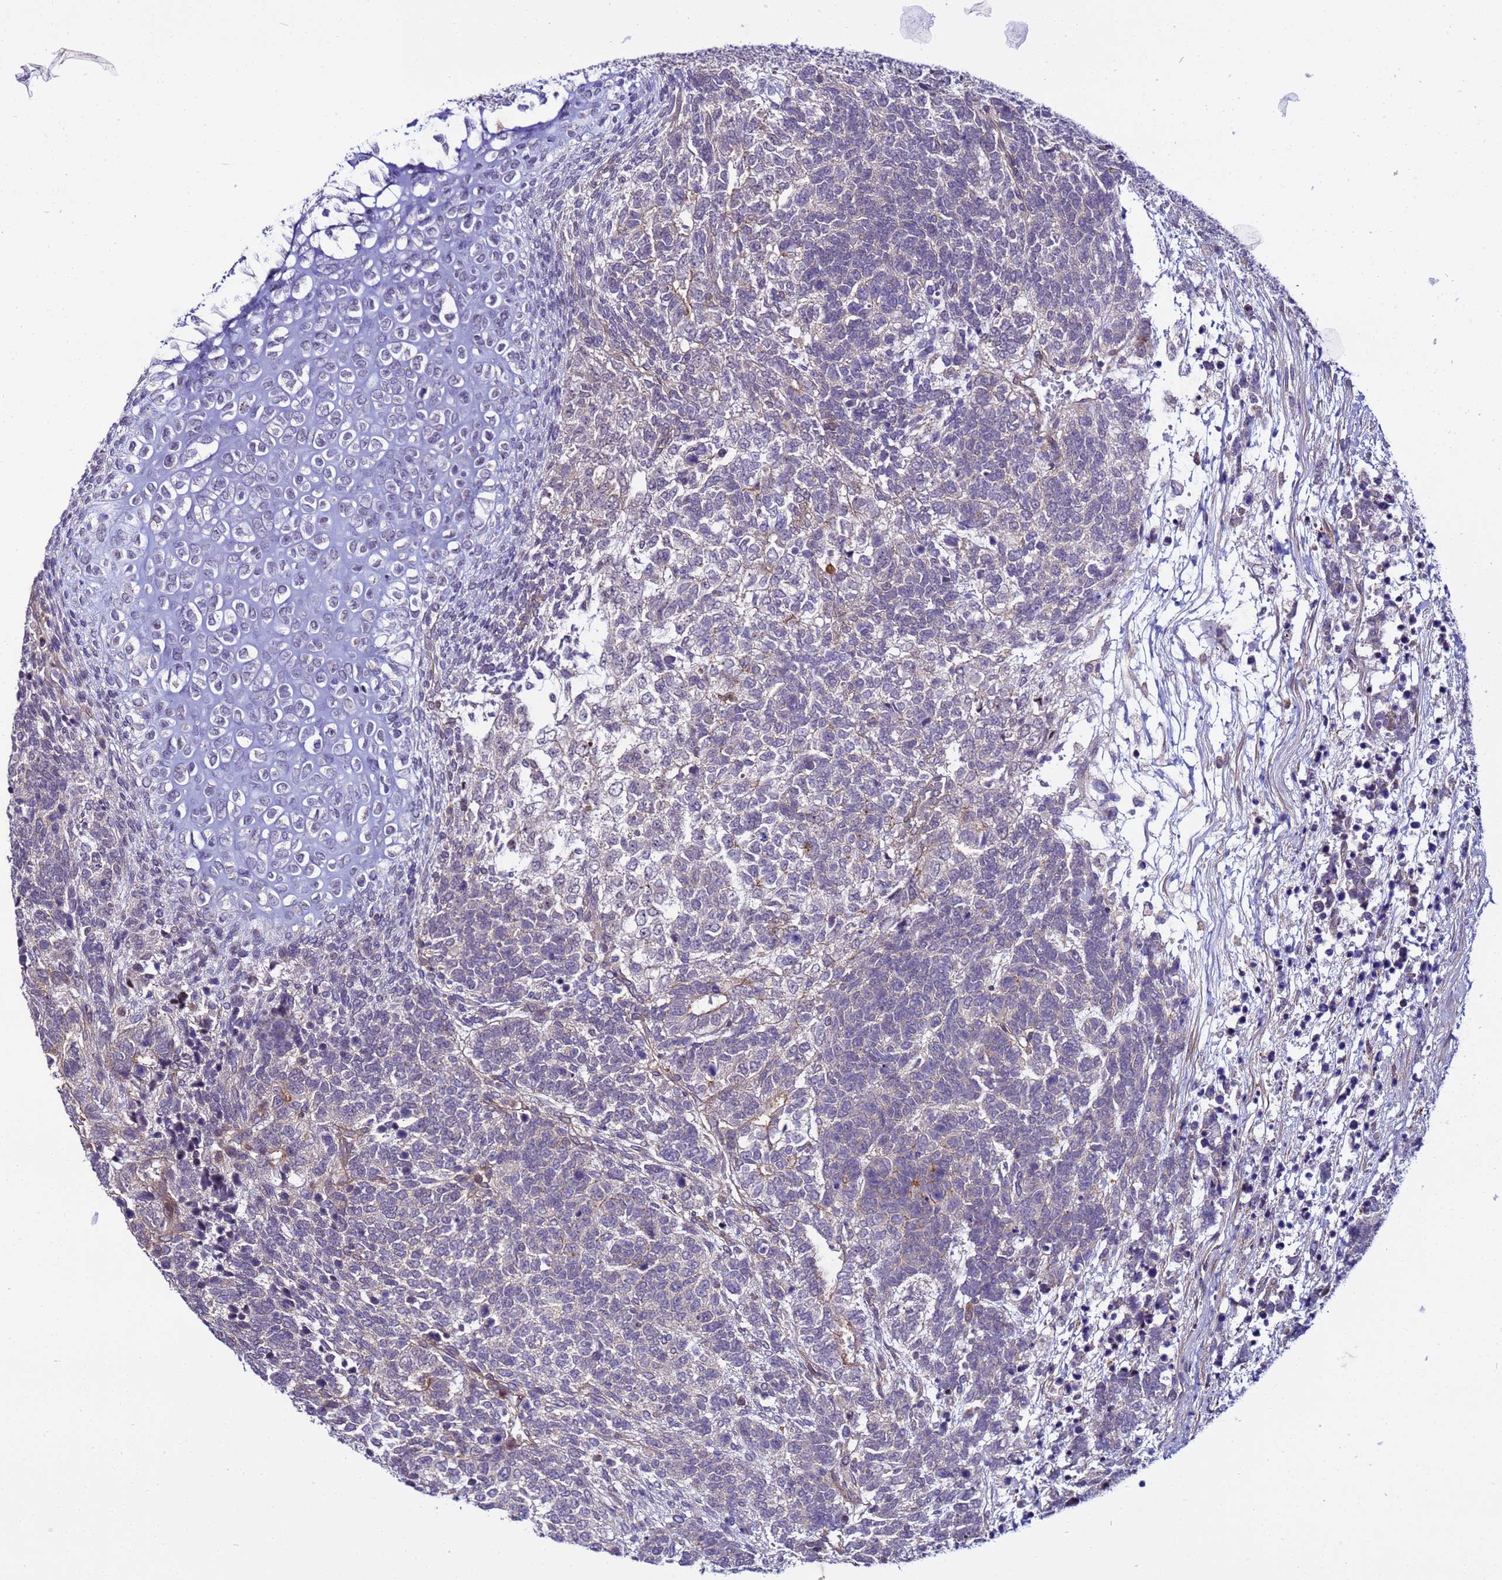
{"staining": {"intensity": "weak", "quantity": "<25%", "location": "cytoplasmic/membranous"}, "tissue": "testis cancer", "cell_type": "Tumor cells", "image_type": "cancer", "snomed": [{"axis": "morphology", "description": "Carcinoma, Embryonal, NOS"}, {"axis": "topography", "description": "Testis"}], "caption": "DAB immunohistochemical staining of embryonal carcinoma (testis) exhibits no significant staining in tumor cells.", "gene": "STK38", "patient": {"sex": "male", "age": 23}}